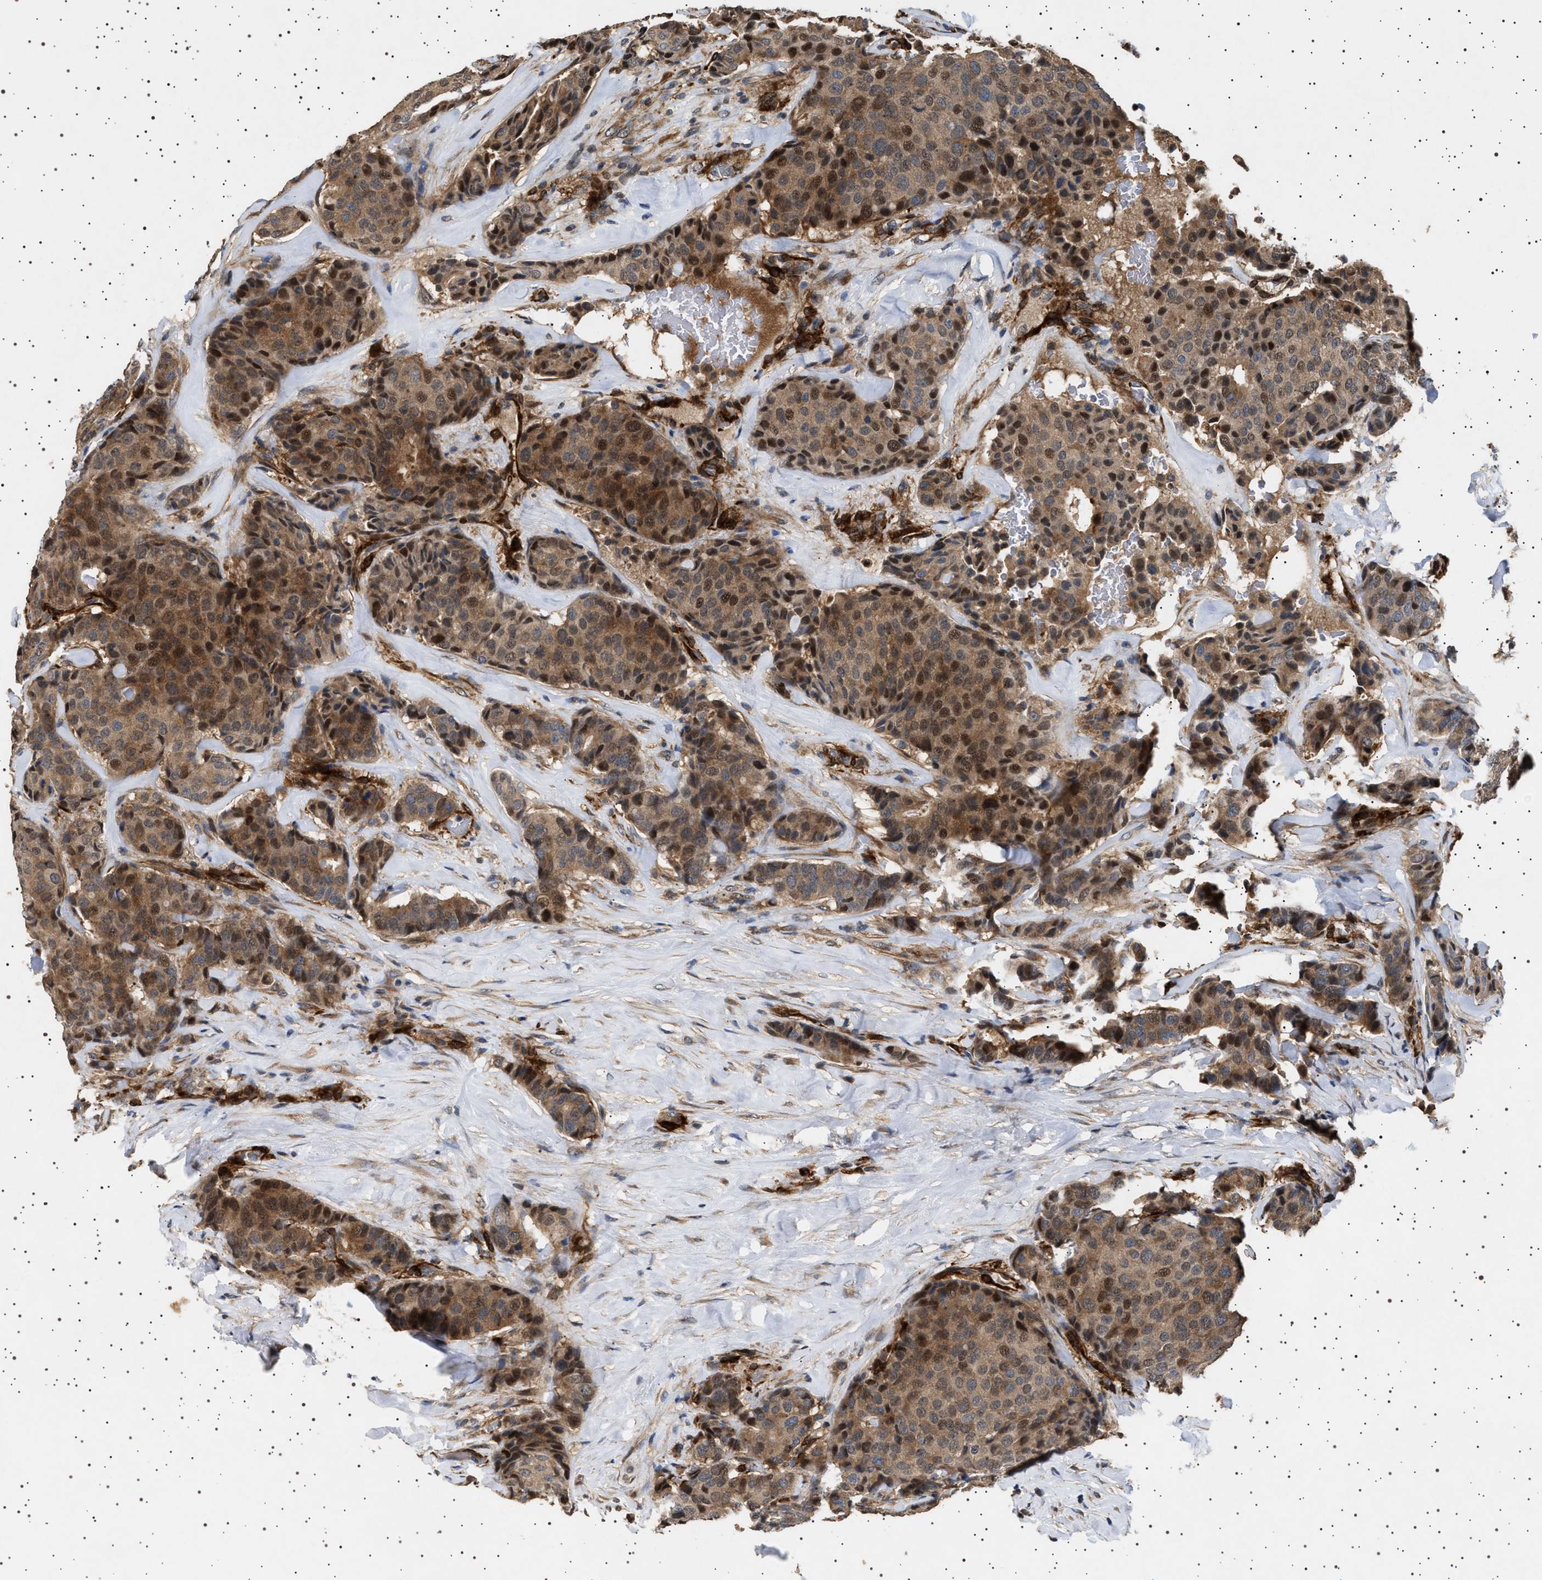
{"staining": {"intensity": "moderate", "quantity": "25%-75%", "location": "cytoplasmic/membranous,nuclear"}, "tissue": "breast cancer", "cell_type": "Tumor cells", "image_type": "cancer", "snomed": [{"axis": "morphology", "description": "Duct carcinoma"}, {"axis": "topography", "description": "Breast"}], "caption": "Tumor cells display moderate cytoplasmic/membranous and nuclear positivity in approximately 25%-75% of cells in breast cancer (infiltrating ductal carcinoma).", "gene": "GUCY1B1", "patient": {"sex": "female", "age": 75}}